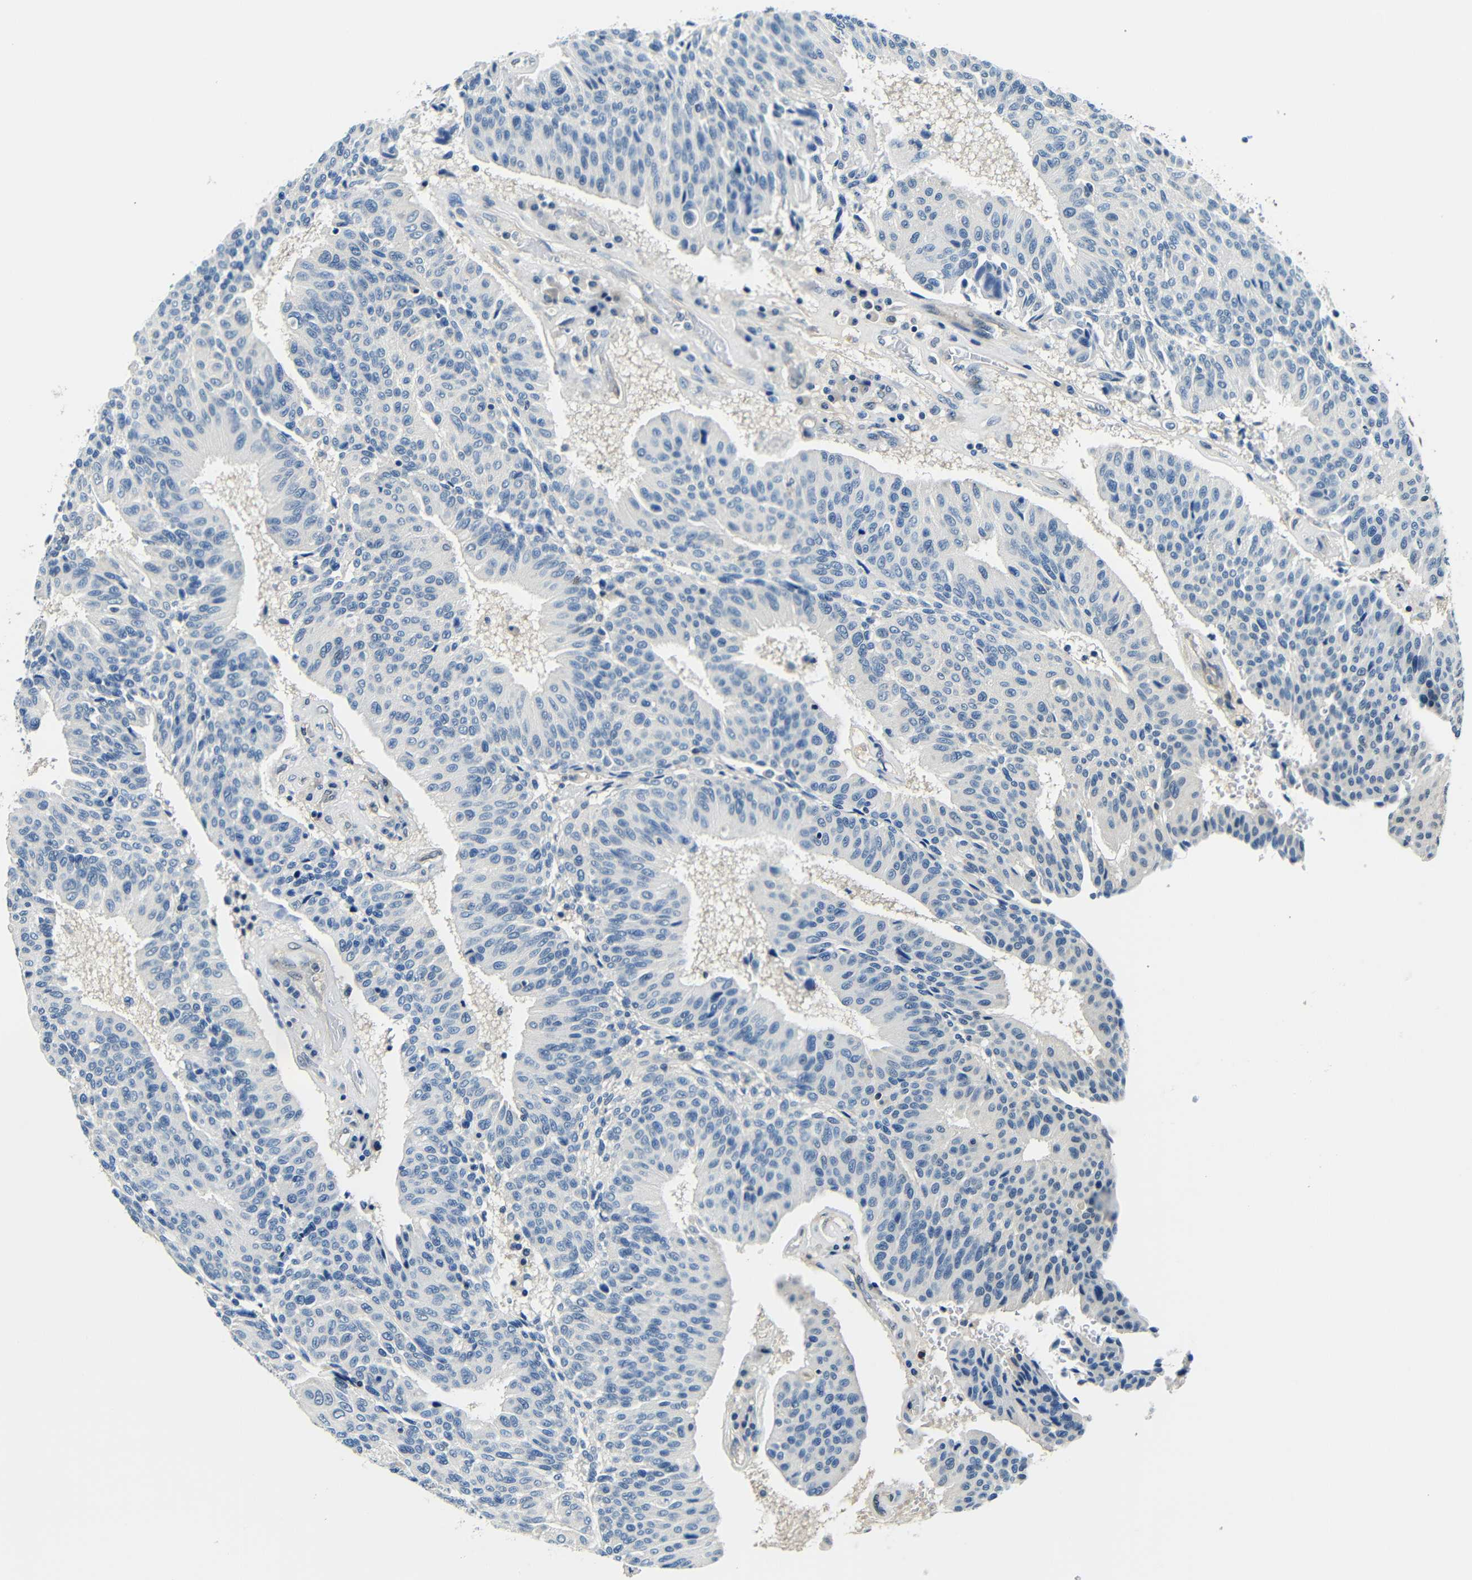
{"staining": {"intensity": "negative", "quantity": "none", "location": "none"}, "tissue": "urothelial cancer", "cell_type": "Tumor cells", "image_type": "cancer", "snomed": [{"axis": "morphology", "description": "Urothelial carcinoma, High grade"}, {"axis": "topography", "description": "Urinary bladder"}], "caption": "There is no significant expression in tumor cells of urothelial carcinoma (high-grade).", "gene": "ADAP1", "patient": {"sex": "male", "age": 66}}